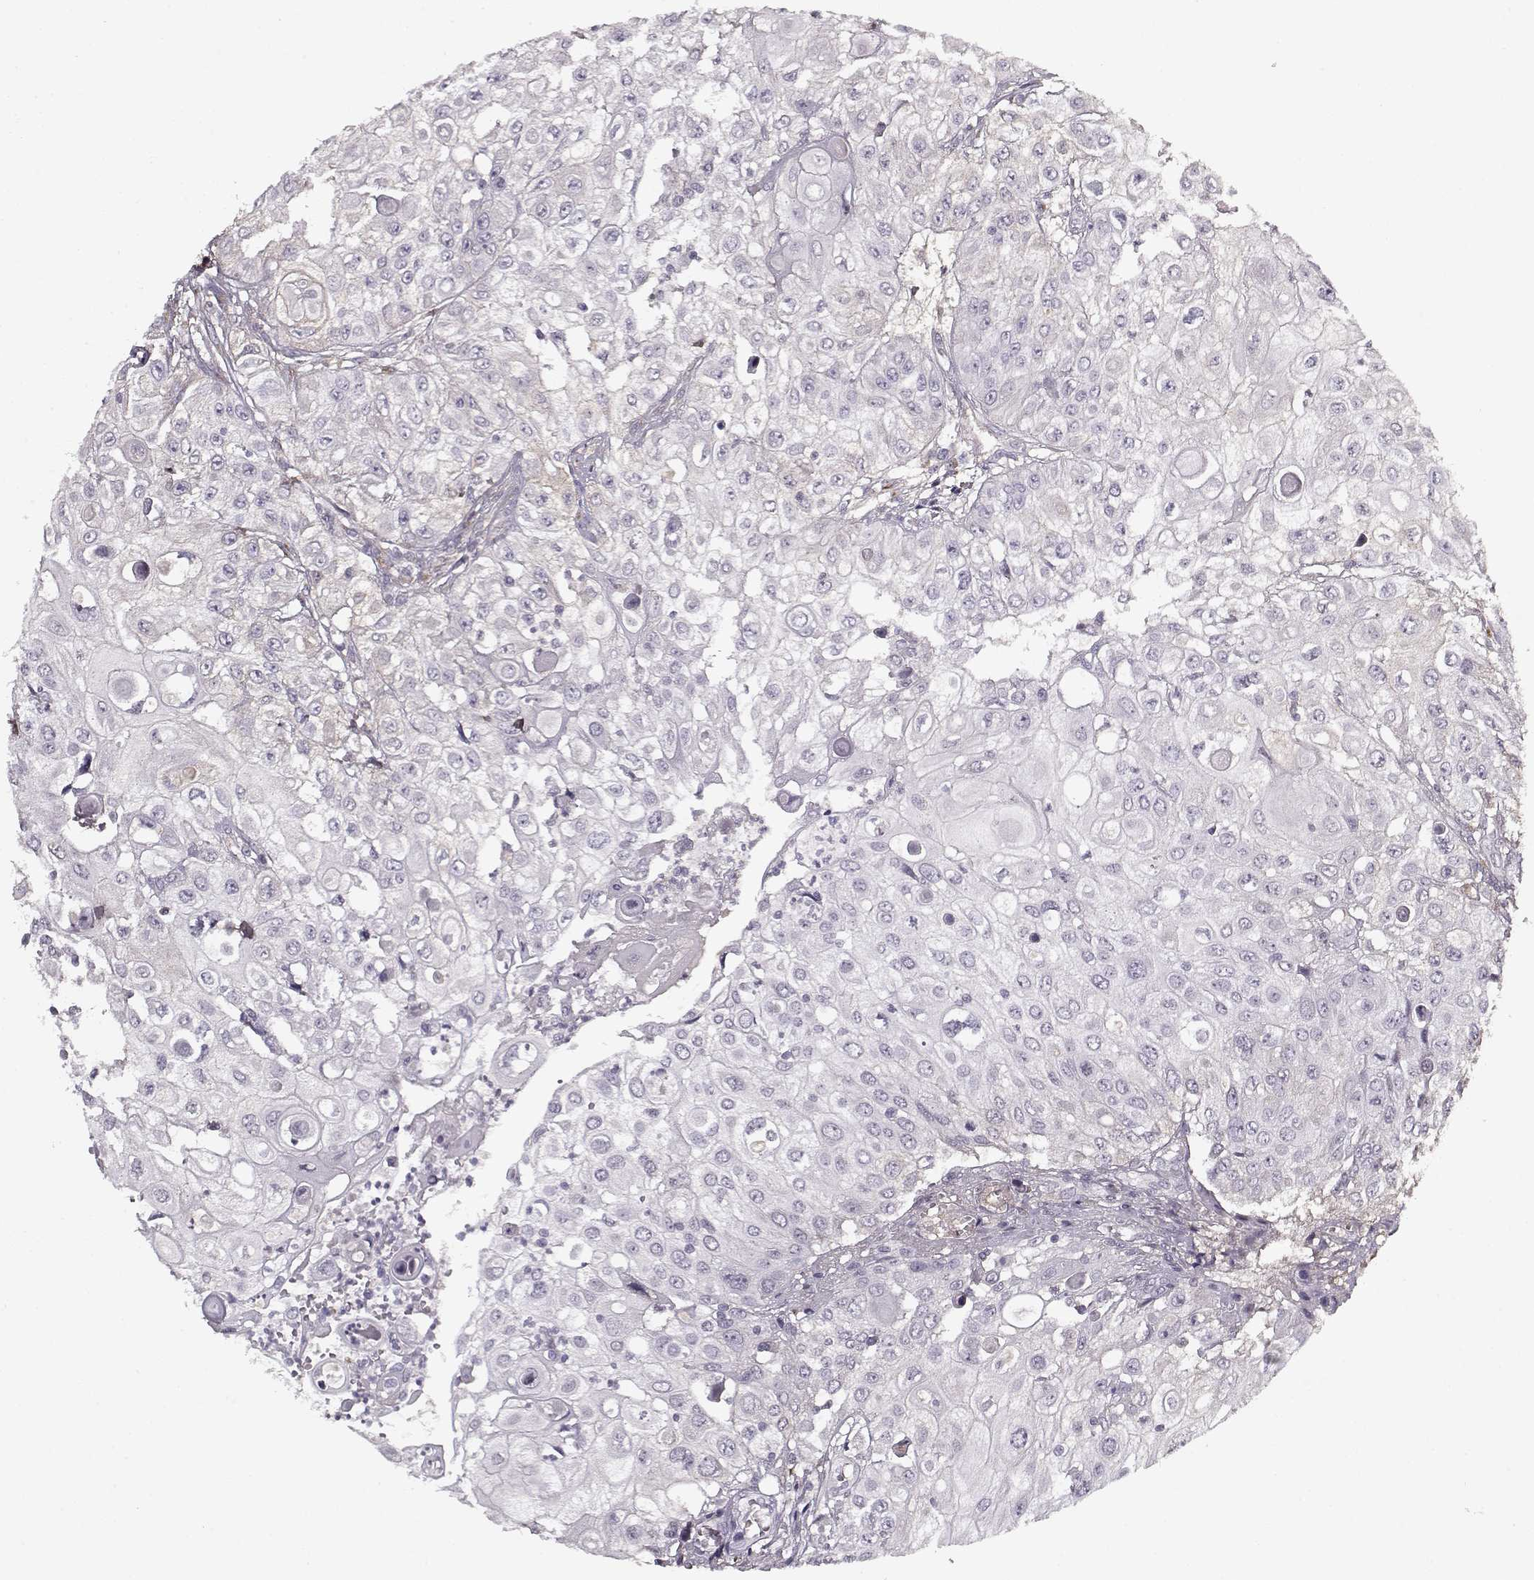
{"staining": {"intensity": "negative", "quantity": "none", "location": "none"}, "tissue": "urothelial cancer", "cell_type": "Tumor cells", "image_type": "cancer", "snomed": [{"axis": "morphology", "description": "Urothelial carcinoma, High grade"}, {"axis": "topography", "description": "Urinary bladder"}], "caption": "The image exhibits no staining of tumor cells in urothelial cancer.", "gene": "LUM", "patient": {"sex": "female", "age": 79}}